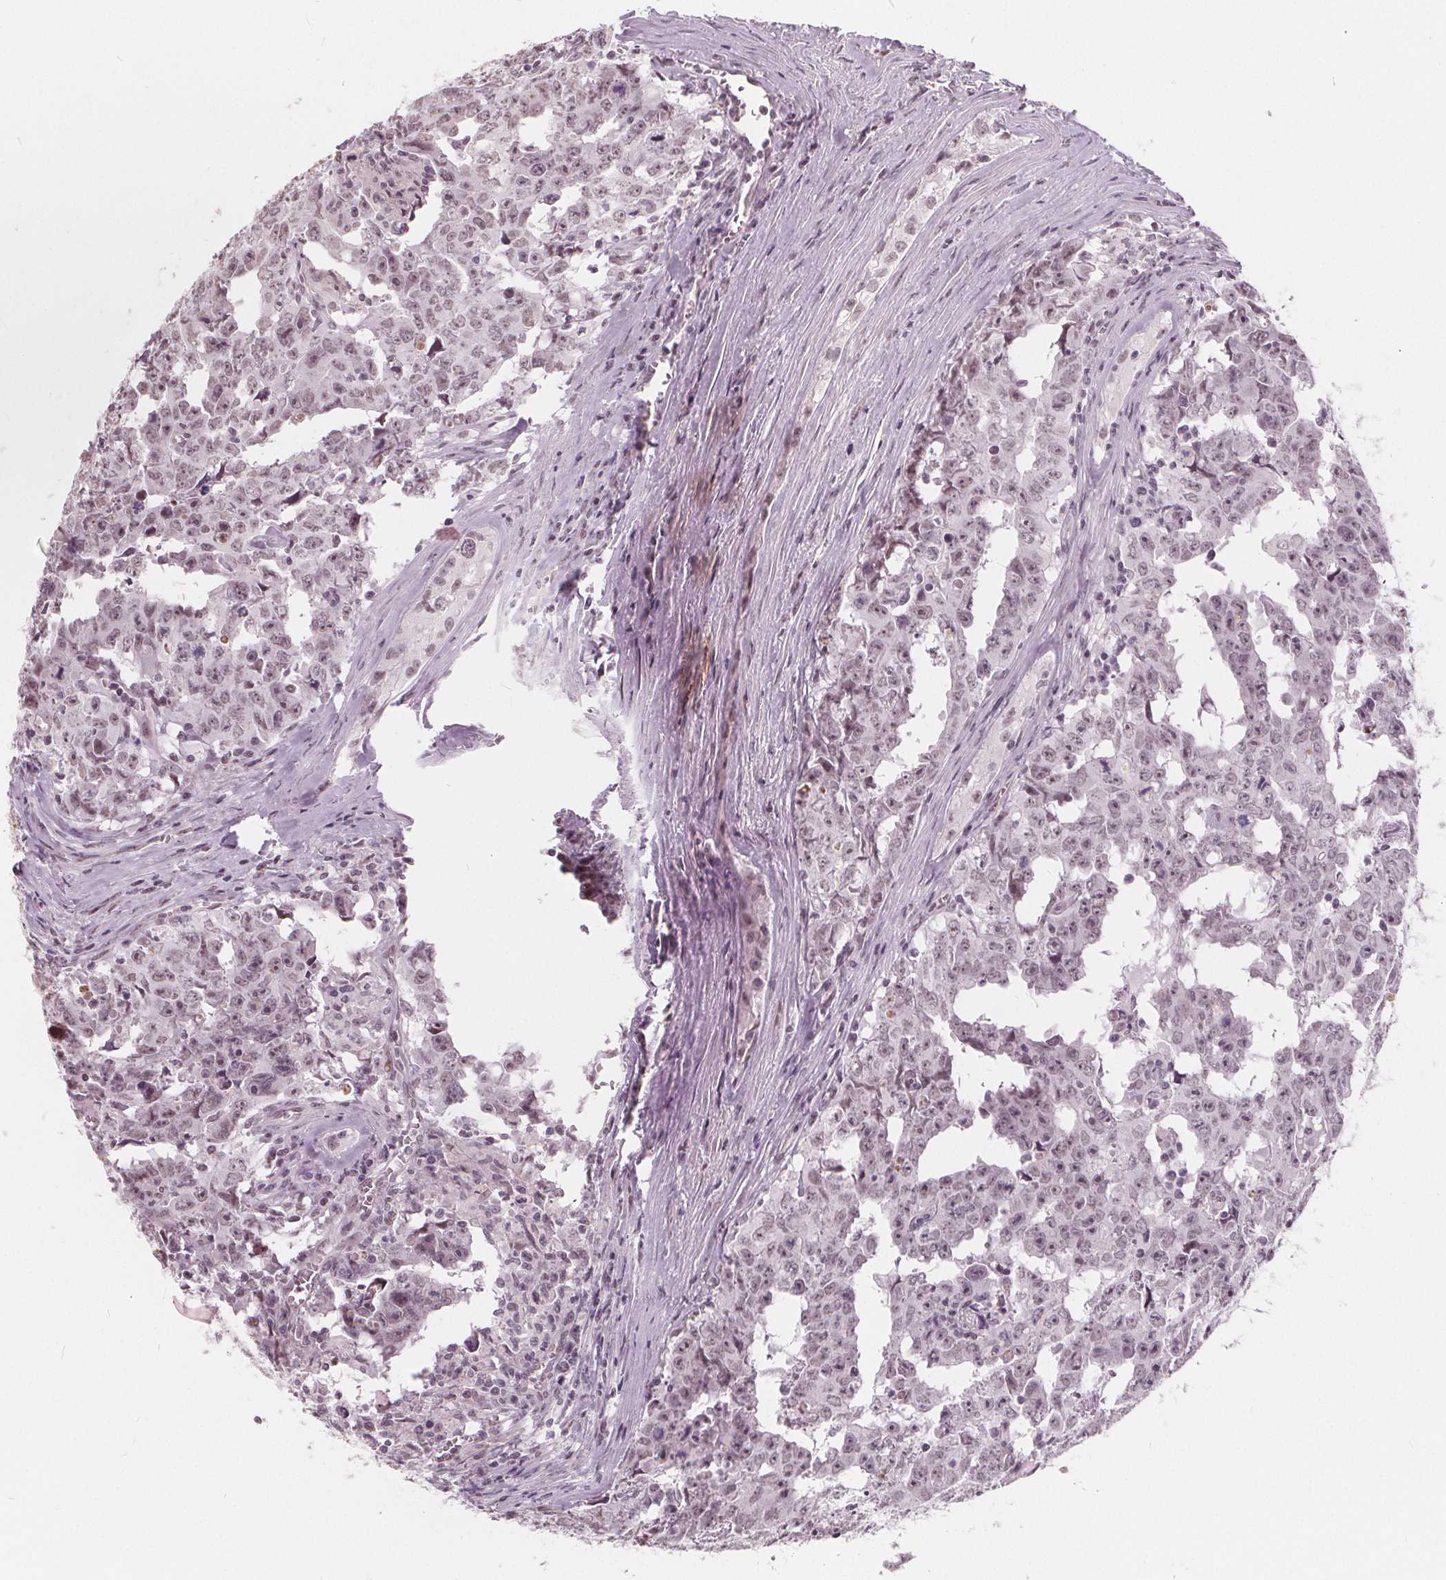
{"staining": {"intensity": "weak", "quantity": "<25%", "location": "nuclear"}, "tissue": "testis cancer", "cell_type": "Tumor cells", "image_type": "cancer", "snomed": [{"axis": "morphology", "description": "Carcinoma, Embryonal, NOS"}, {"axis": "topography", "description": "Testis"}], "caption": "There is no significant staining in tumor cells of testis cancer. Brightfield microscopy of immunohistochemistry (IHC) stained with DAB (3,3'-diaminobenzidine) (brown) and hematoxylin (blue), captured at high magnification.", "gene": "NUP210L", "patient": {"sex": "male", "age": 22}}